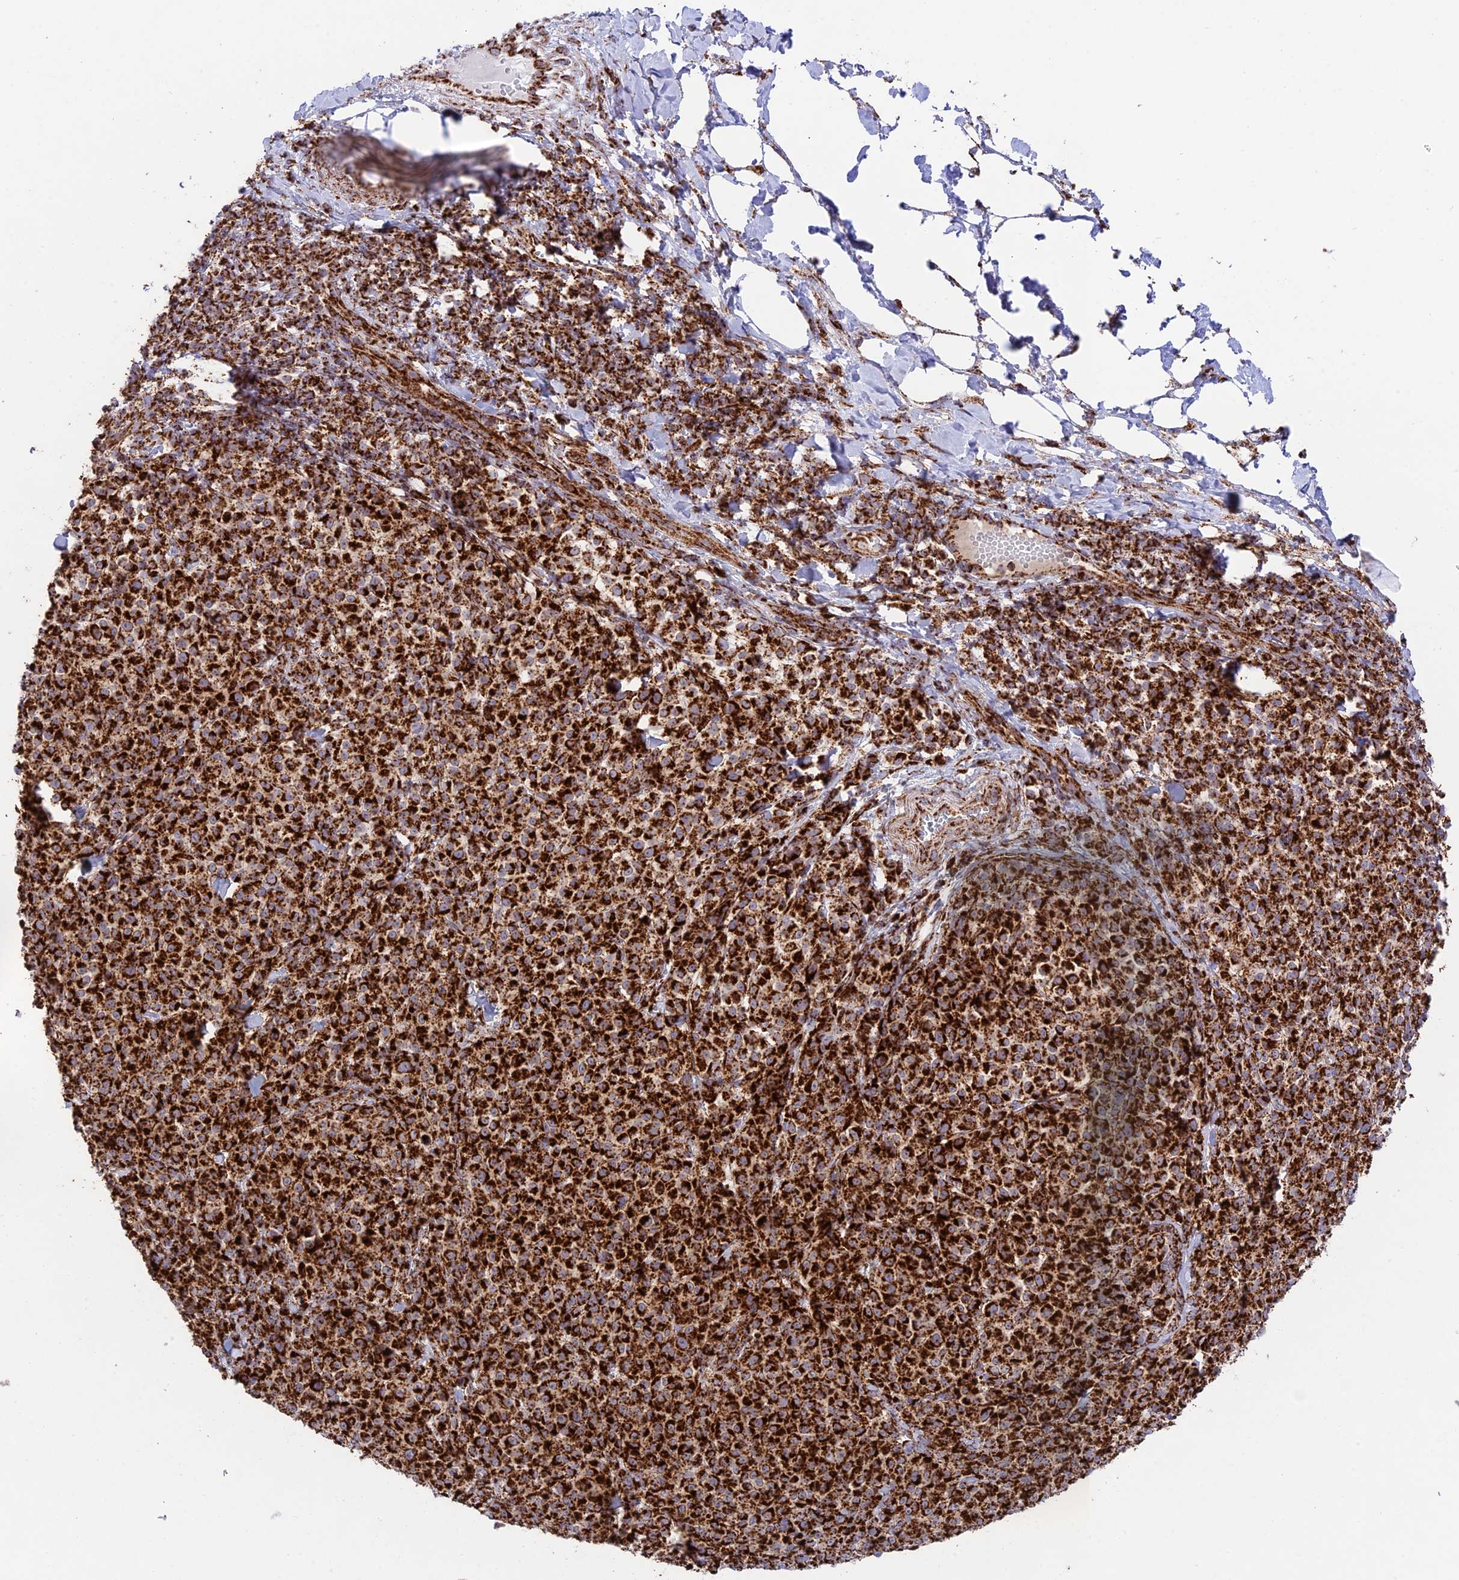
{"staining": {"intensity": "strong", "quantity": ">75%", "location": "cytoplasmic/membranous"}, "tissue": "melanoma", "cell_type": "Tumor cells", "image_type": "cancer", "snomed": [{"axis": "morphology", "description": "Normal tissue, NOS"}, {"axis": "morphology", "description": "Malignant melanoma, NOS"}, {"axis": "topography", "description": "Skin"}], "caption": "Immunohistochemical staining of human malignant melanoma demonstrates high levels of strong cytoplasmic/membranous protein positivity in about >75% of tumor cells.", "gene": "CHCHD3", "patient": {"sex": "female", "age": 34}}